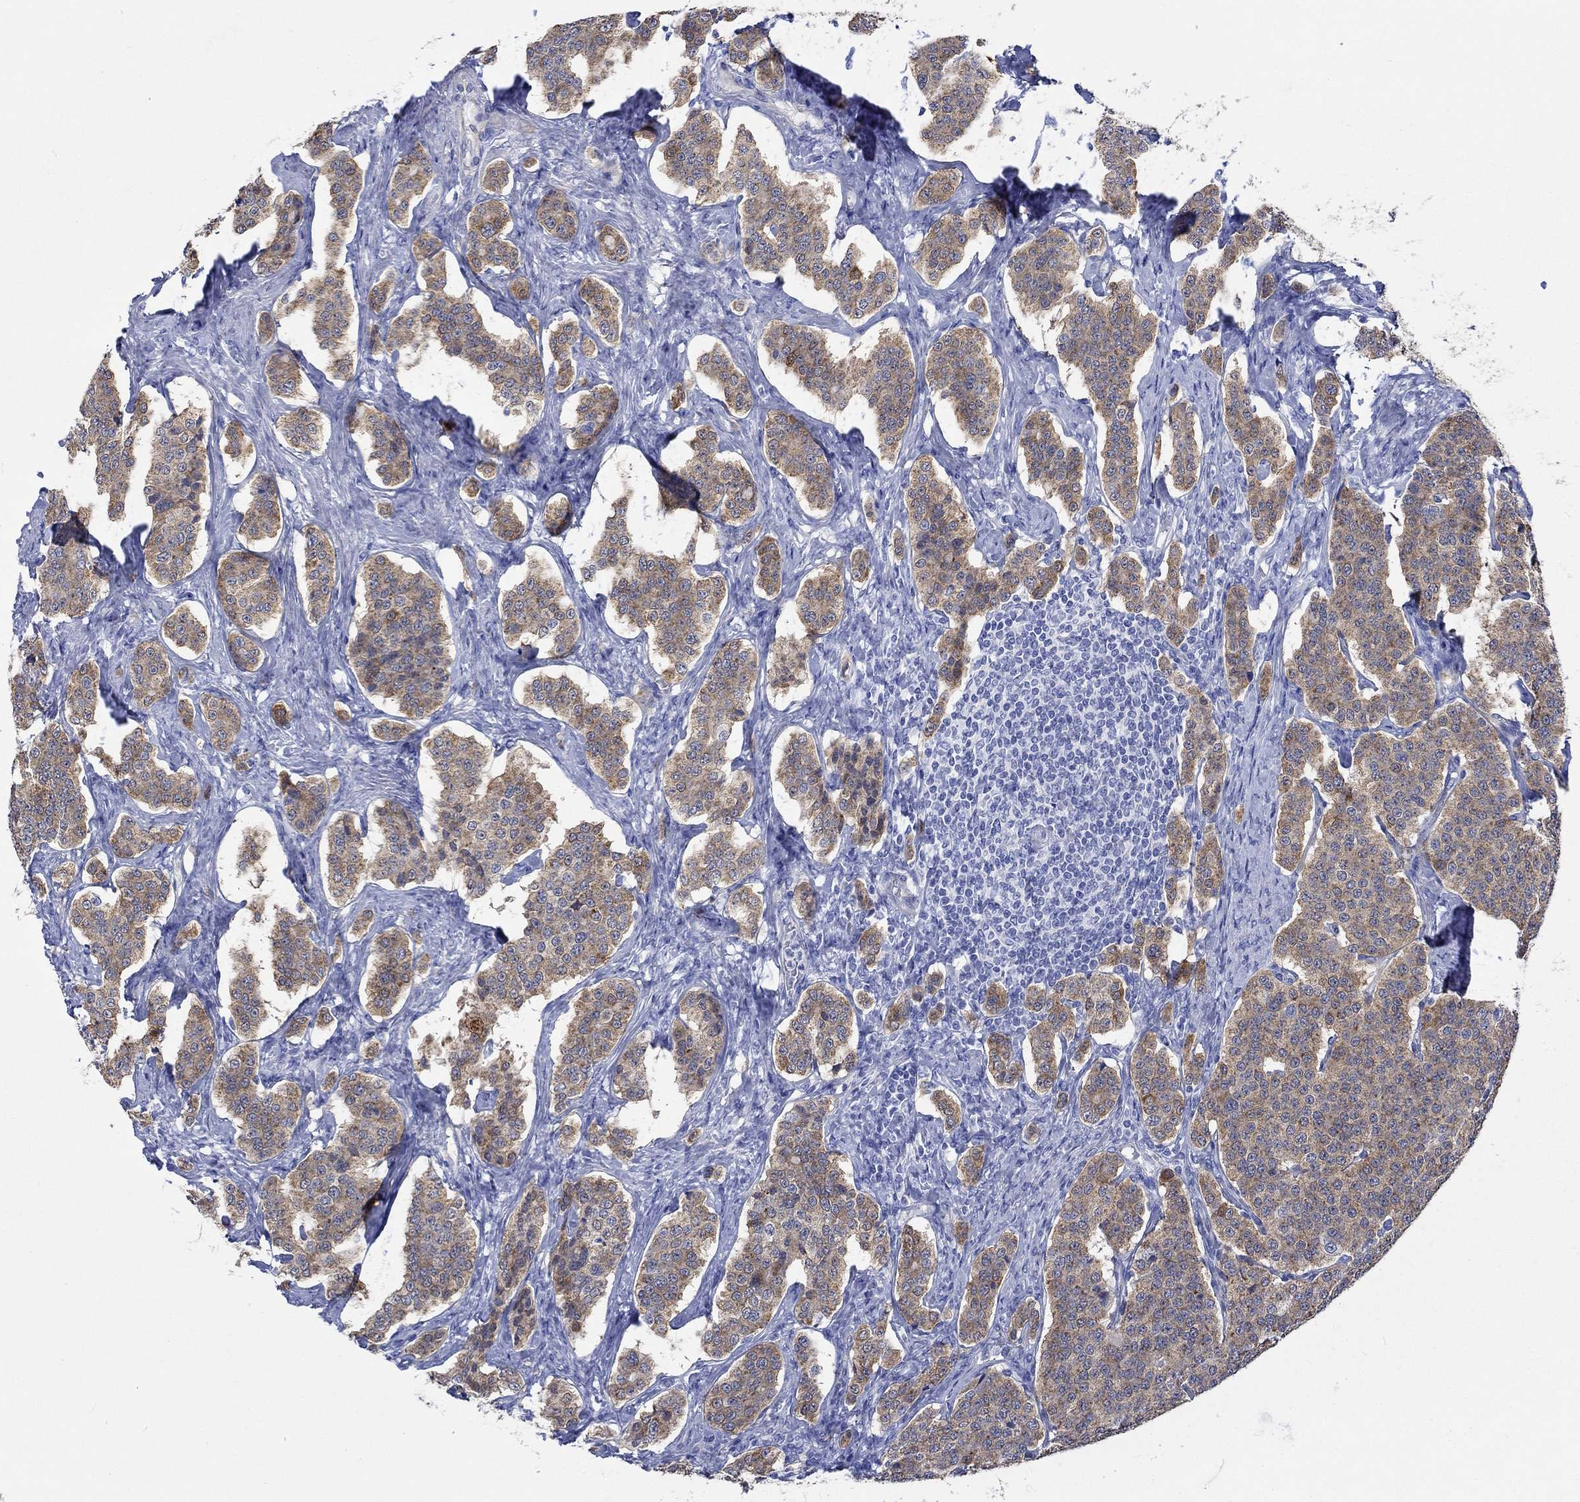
{"staining": {"intensity": "moderate", "quantity": ">75%", "location": "cytoplasmic/membranous"}, "tissue": "carcinoid", "cell_type": "Tumor cells", "image_type": "cancer", "snomed": [{"axis": "morphology", "description": "Carcinoid, malignant, NOS"}, {"axis": "topography", "description": "Small intestine"}], "caption": "This histopathology image demonstrates malignant carcinoid stained with immunohistochemistry to label a protein in brown. The cytoplasmic/membranous of tumor cells show moderate positivity for the protein. Nuclei are counter-stained blue.", "gene": "CPLX2", "patient": {"sex": "female", "age": 58}}